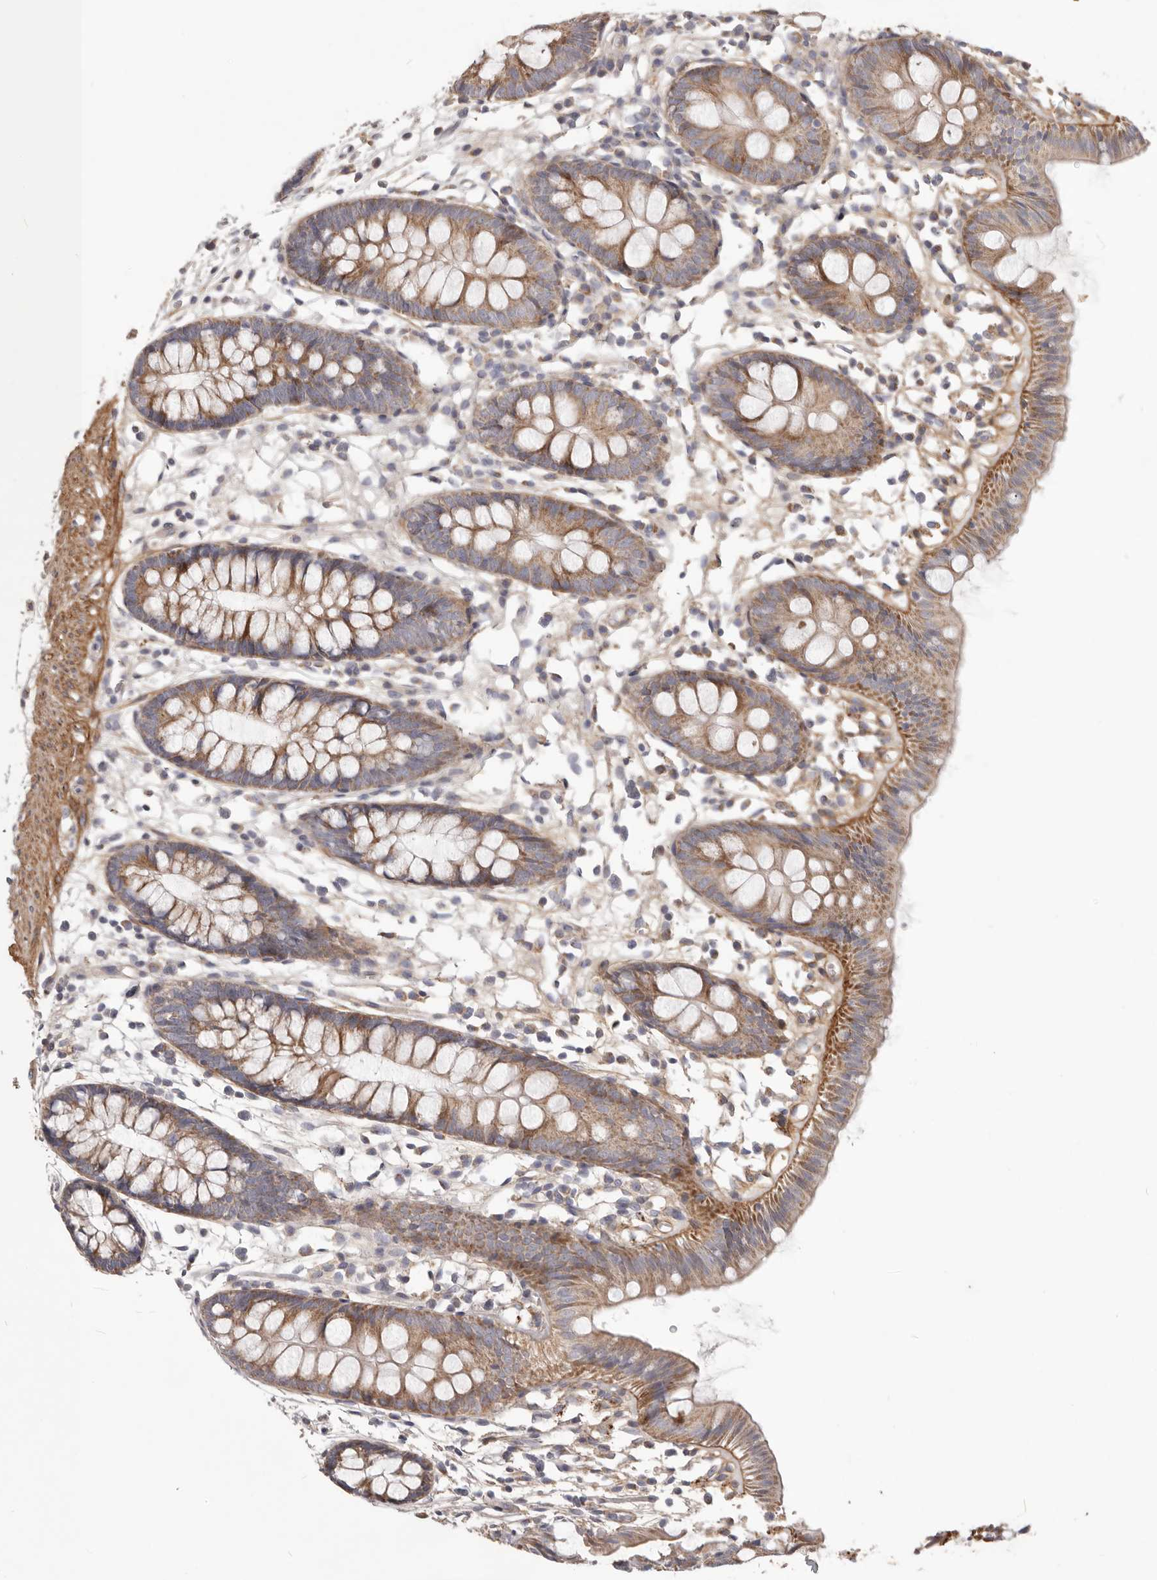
{"staining": {"intensity": "weak", "quantity": ">75%", "location": "cytoplasmic/membranous"}, "tissue": "colon", "cell_type": "Endothelial cells", "image_type": "normal", "snomed": [{"axis": "morphology", "description": "Normal tissue, NOS"}, {"axis": "topography", "description": "Colon"}], "caption": "The immunohistochemical stain labels weak cytoplasmic/membranous expression in endothelial cells of unremarkable colon.", "gene": "MRPS10", "patient": {"sex": "male", "age": 56}}